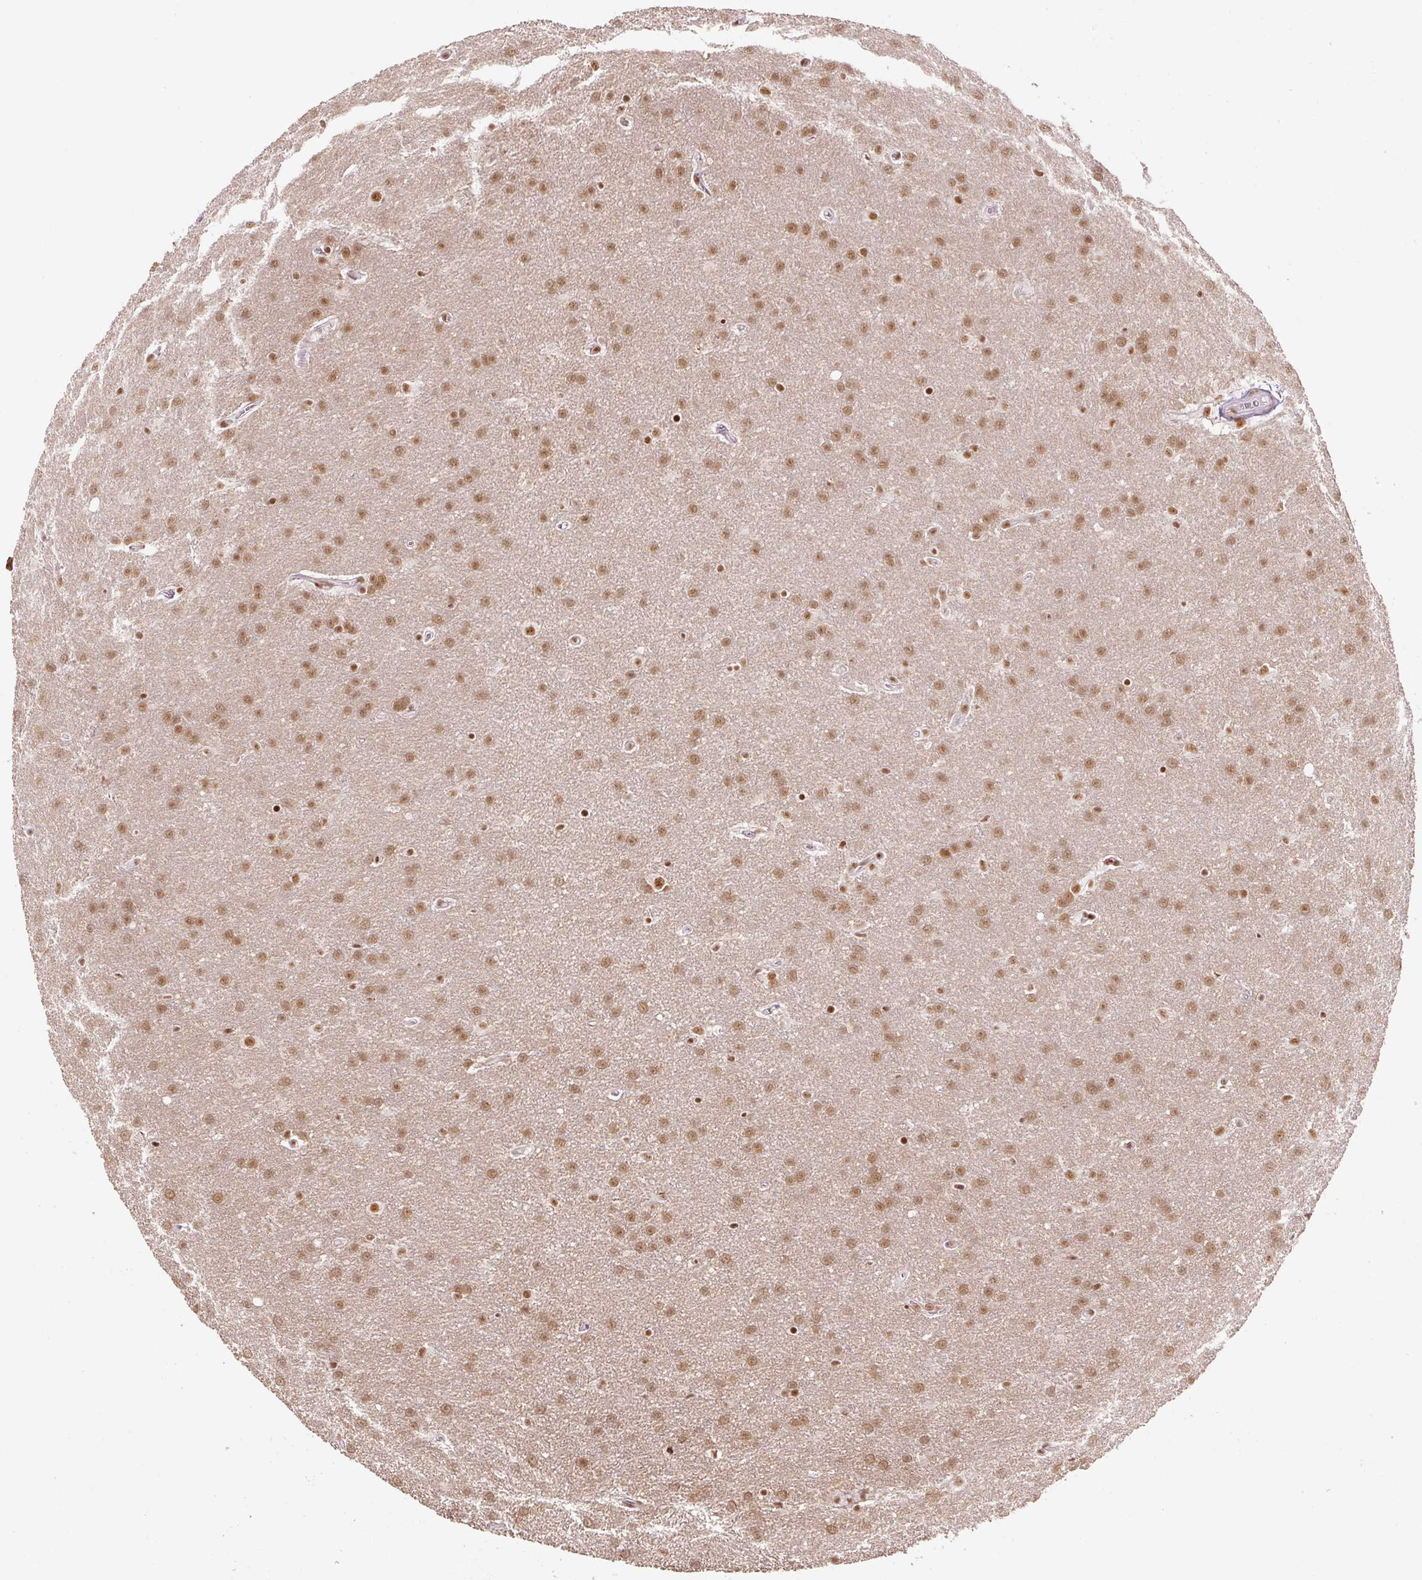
{"staining": {"intensity": "moderate", "quantity": ">75%", "location": "nuclear"}, "tissue": "glioma", "cell_type": "Tumor cells", "image_type": "cancer", "snomed": [{"axis": "morphology", "description": "Glioma, malignant, Low grade"}, {"axis": "topography", "description": "Brain"}], "caption": "DAB (3,3'-diaminobenzidine) immunohistochemical staining of glioma demonstrates moderate nuclear protein expression in about >75% of tumor cells. Nuclei are stained in blue.", "gene": "U2AF2", "patient": {"sex": "female", "age": 32}}